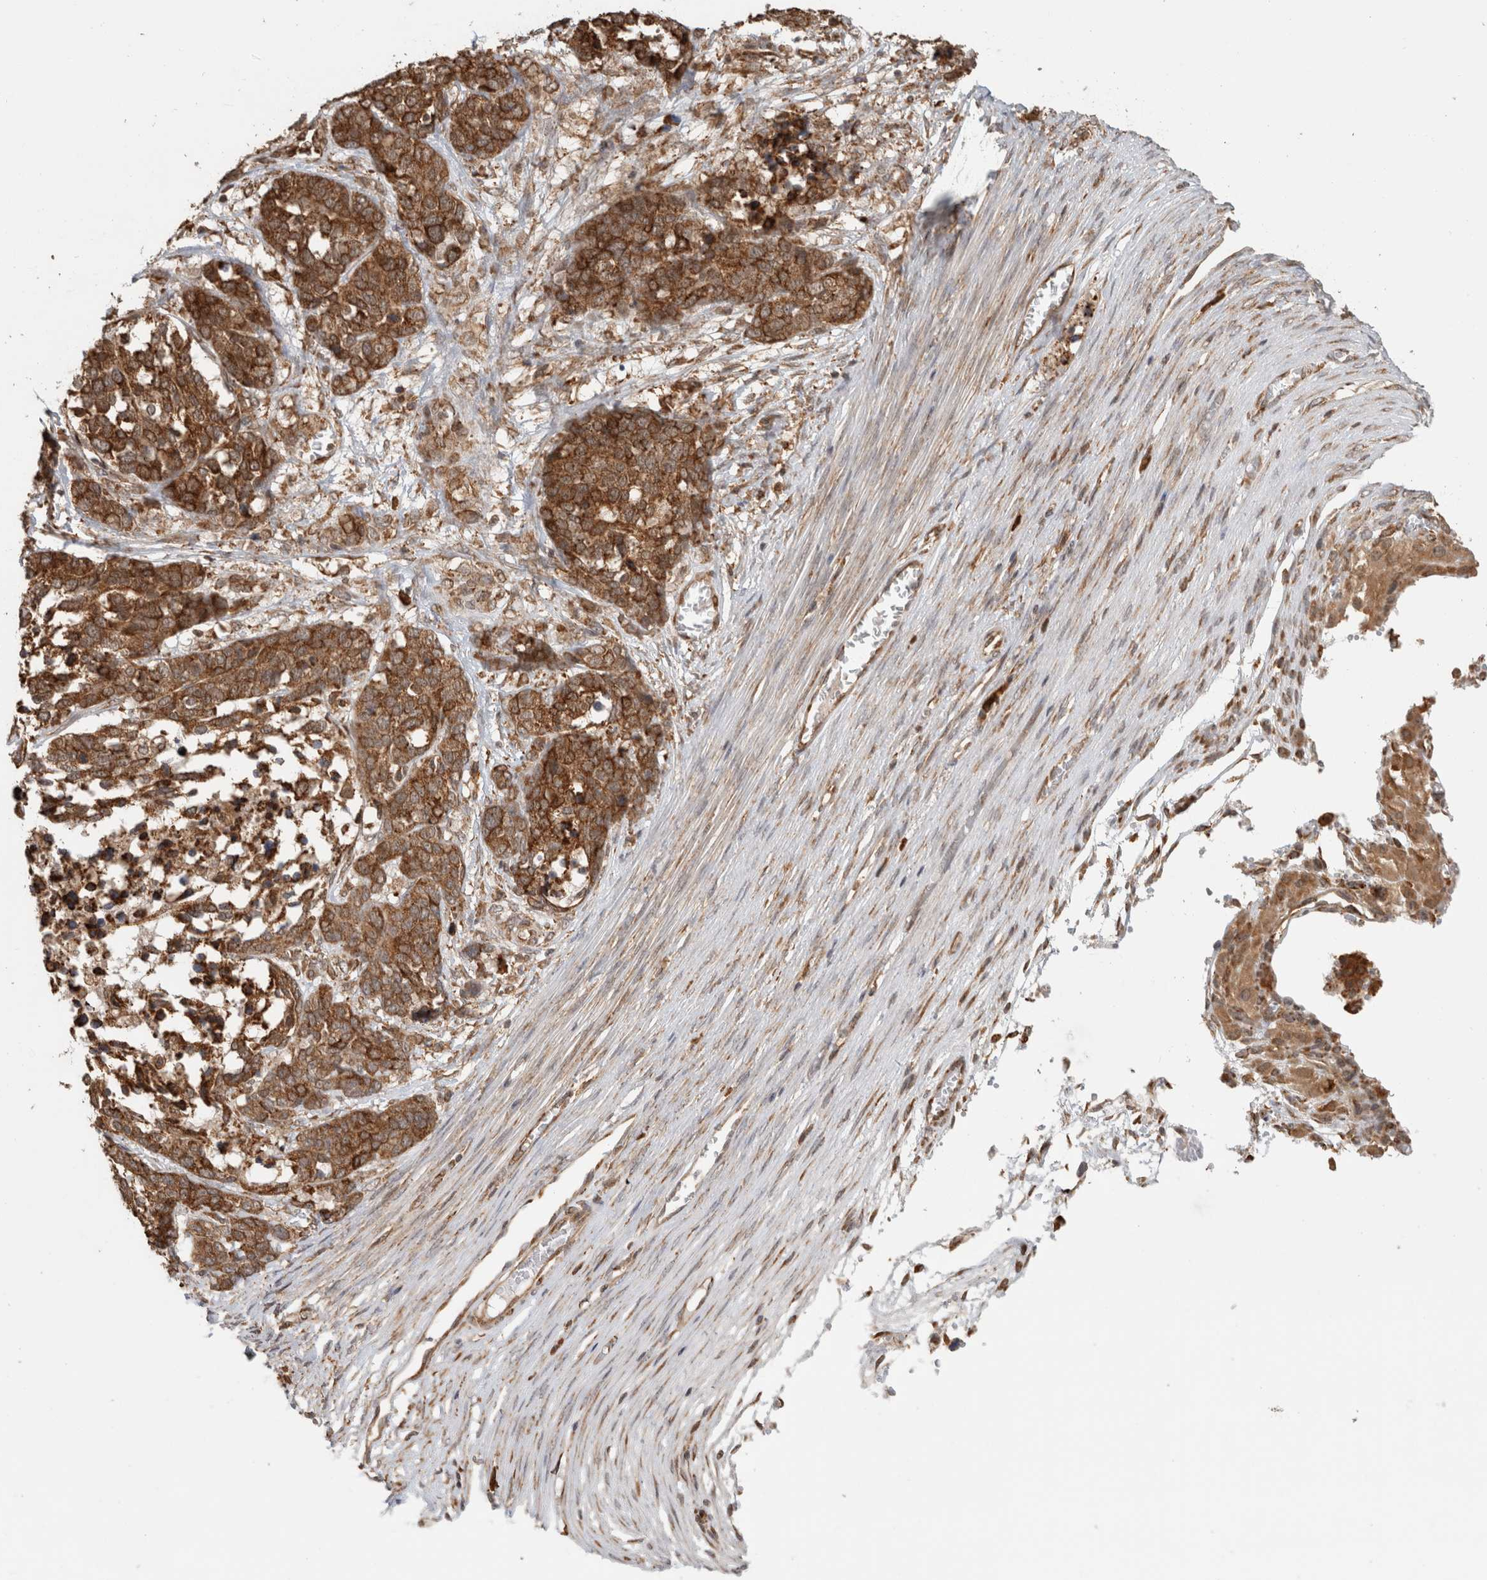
{"staining": {"intensity": "moderate", "quantity": ">75%", "location": "cytoplasmic/membranous"}, "tissue": "ovarian cancer", "cell_type": "Tumor cells", "image_type": "cancer", "snomed": [{"axis": "morphology", "description": "Cystadenocarcinoma, serous, NOS"}, {"axis": "topography", "description": "Ovary"}], "caption": "Ovarian cancer (serous cystadenocarcinoma) stained with immunohistochemistry shows moderate cytoplasmic/membranous staining in approximately >75% of tumor cells.", "gene": "MS4A7", "patient": {"sex": "female", "age": 44}}